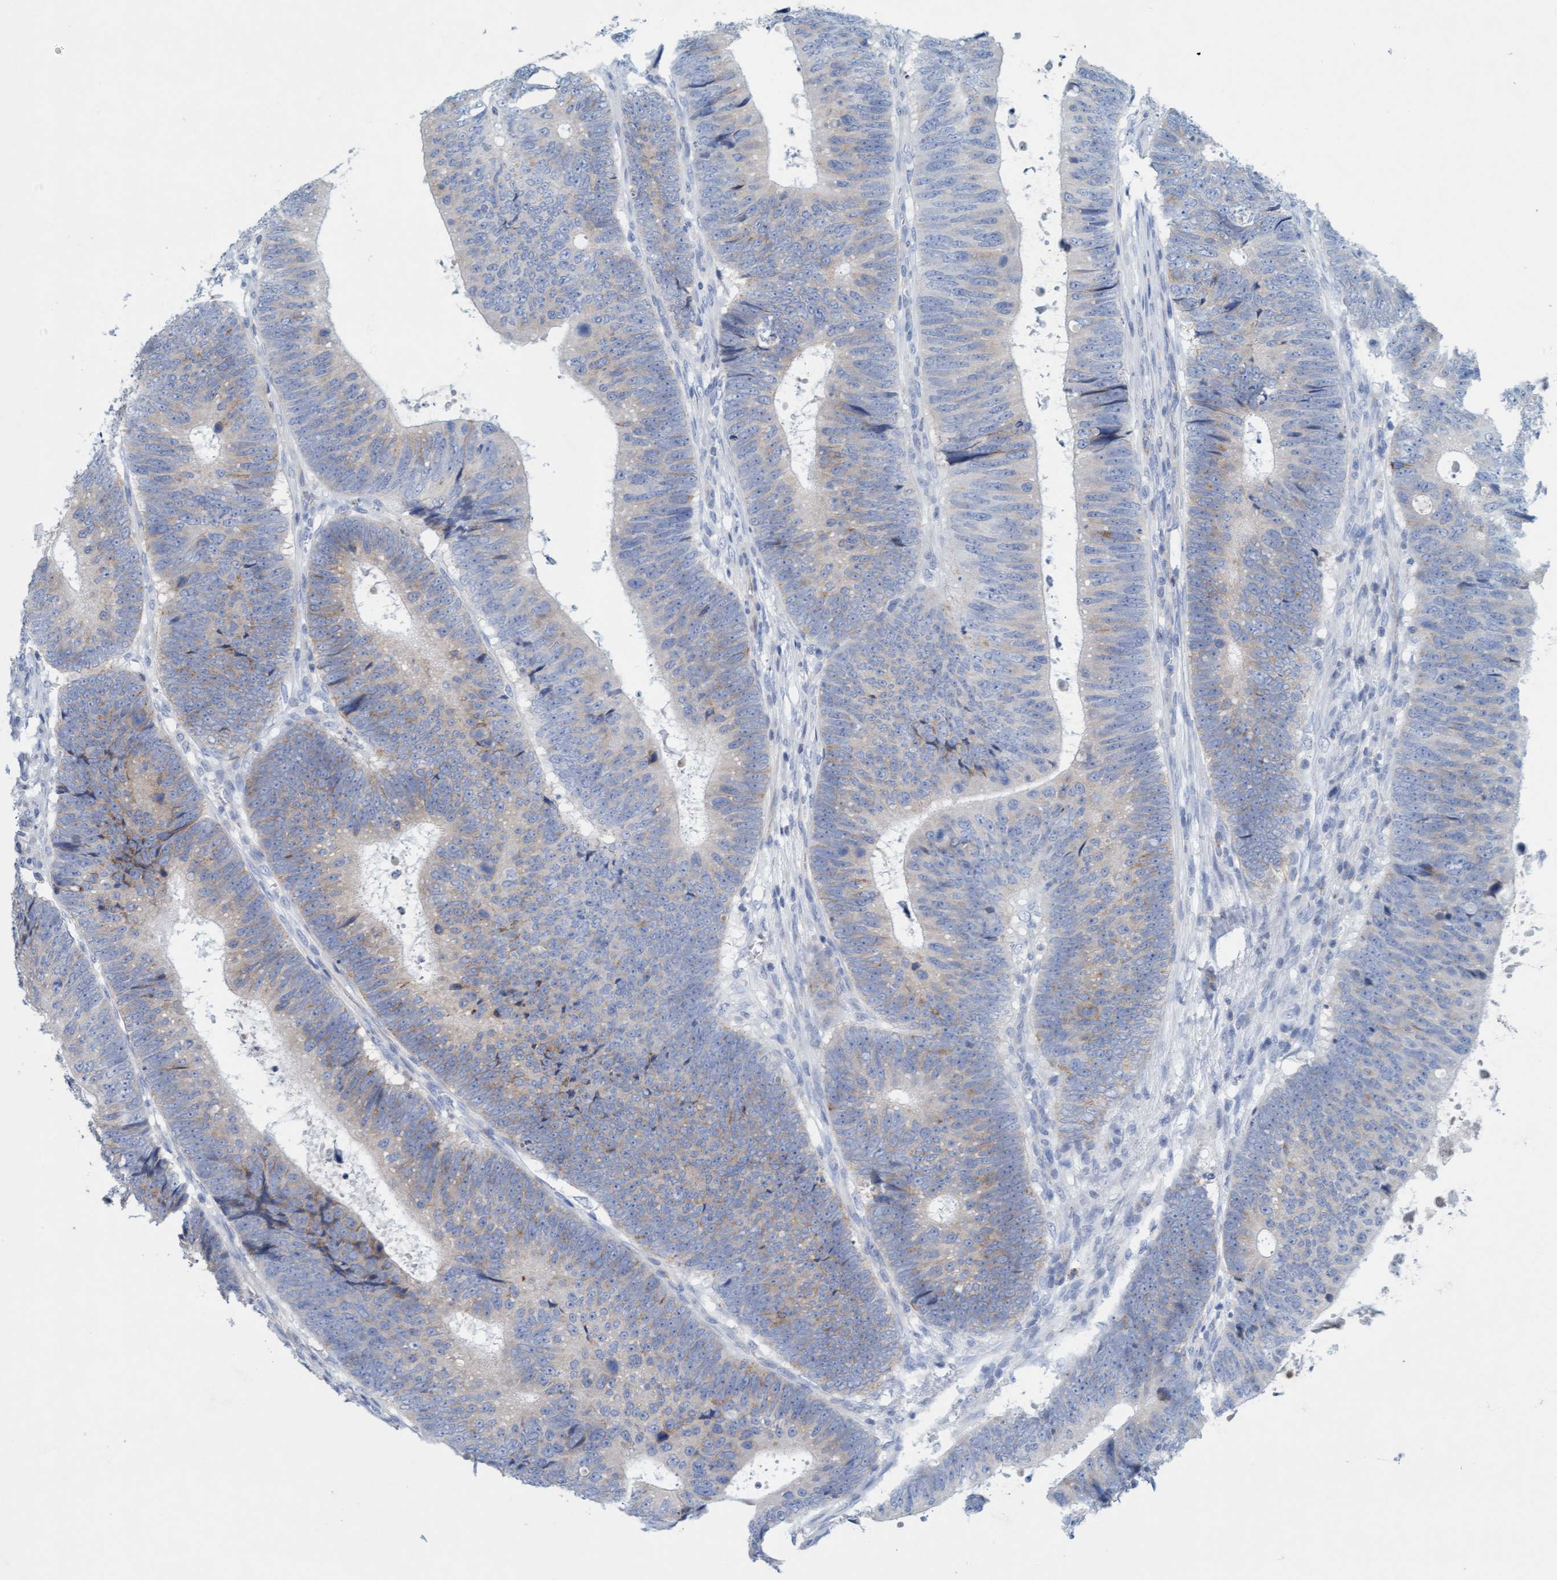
{"staining": {"intensity": "weak", "quantity": "25%-75%", "location": "cytoplasmic/membranous"}, "tissue": "colorectal cancer", "cell_type": "Tumor cells", "image_type": "cancer", "snomed": [{"axis": "morphology", "description": "Adenocarcinoma, NOS"}, {"axis": "topography", "description": "Colon"}], "caption": "Brown immunohistochemical staining in adenocarcinoma (colorectal) displays weak cytoplasmic/membranous expression in approximately 25%-75% of tumor cells.", "gene": "SIGIRR", "patient": {"sex": "male", "age": 56}}